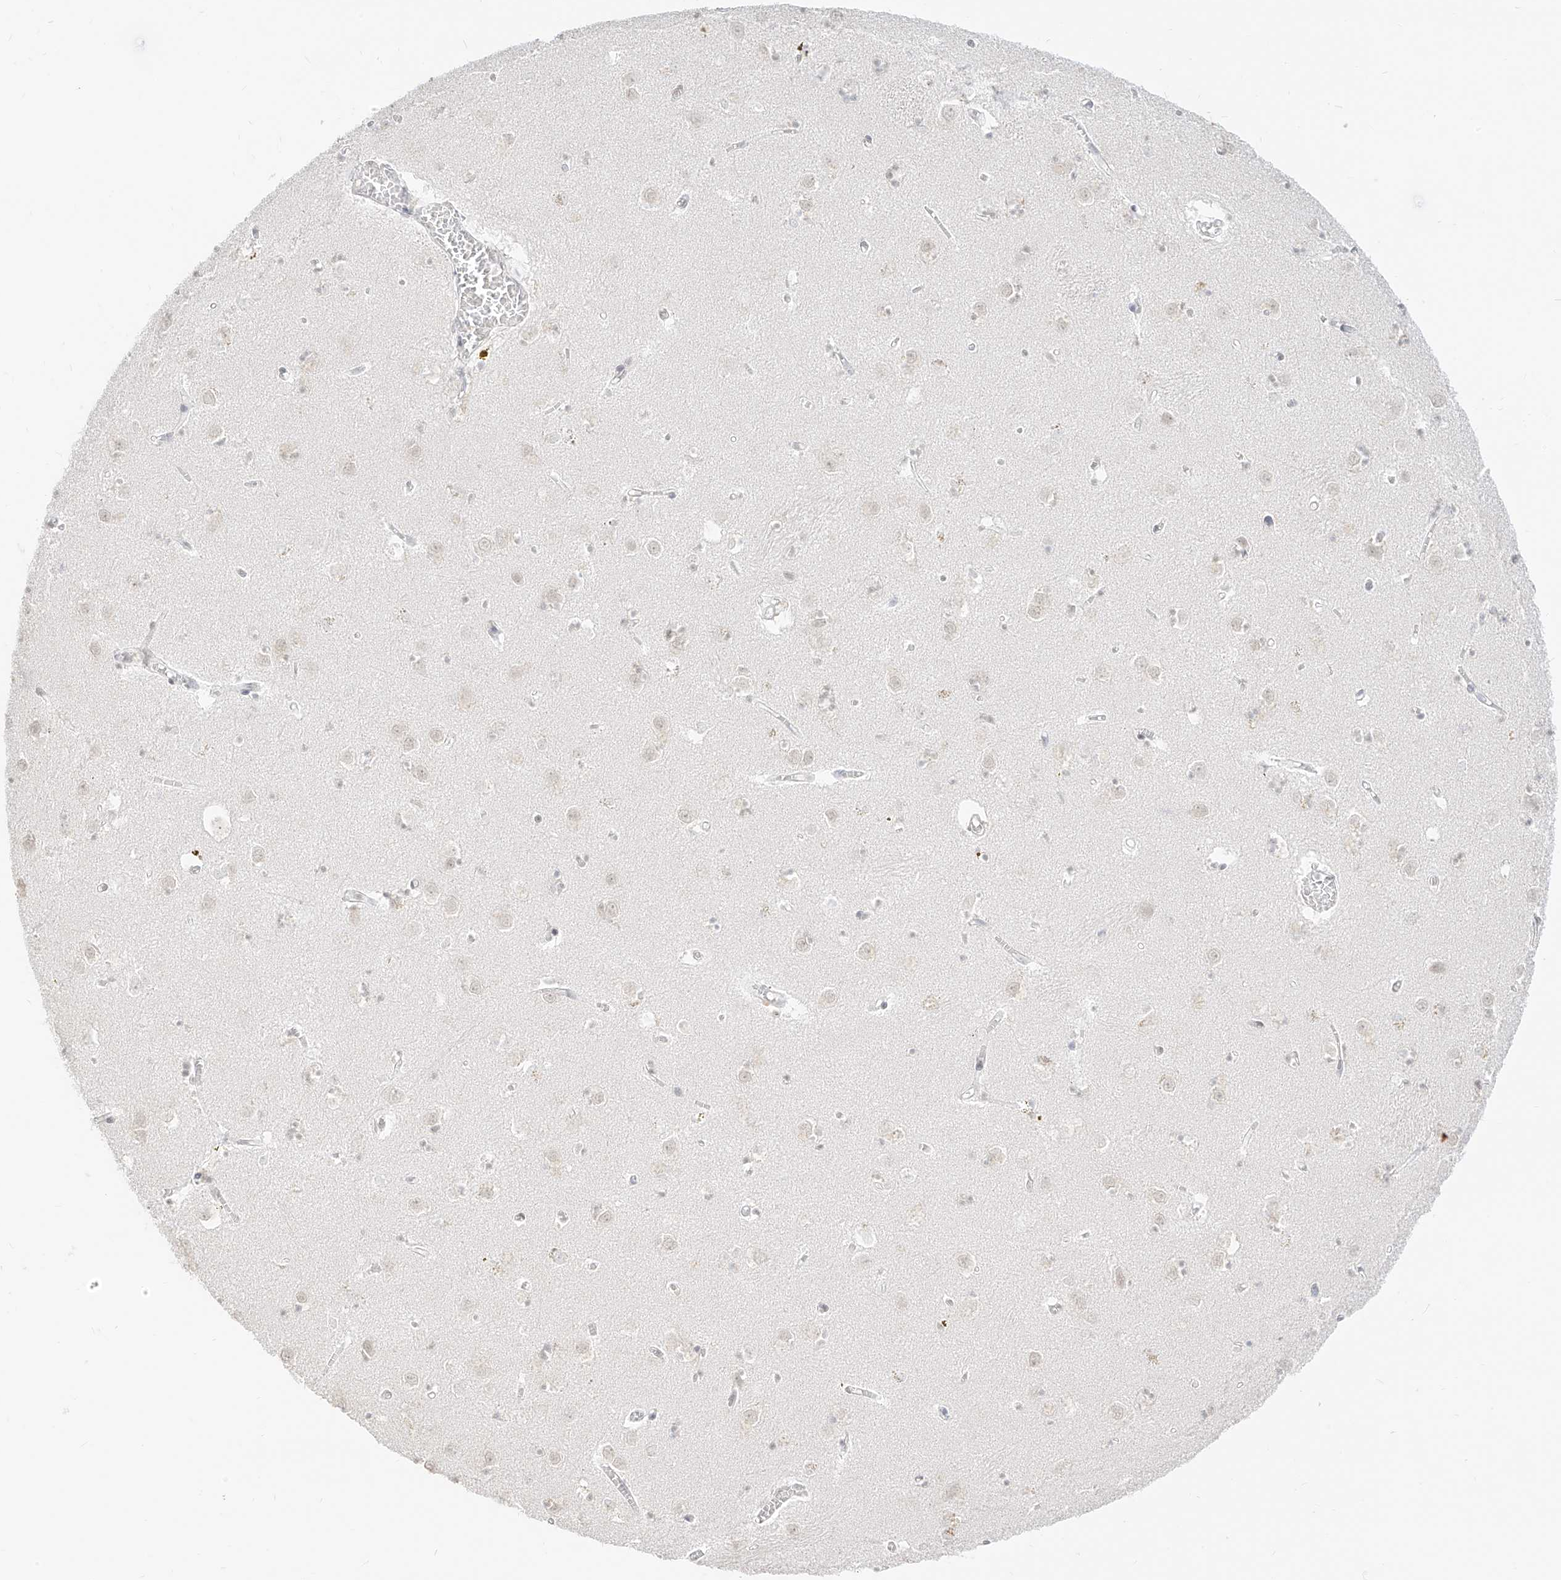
{"staining": {"intensity": "weak", "quantity": "<25%", "location": "nuclear"}, "tissue": "caudate", "cell_type": "Glial cells", "image_type": "normal", "snomed": [{"axis": "morphology", "description": "Normal tissue, NOS"}, {"axis": "topography", "description": "Lateral ventricle wall"}], "caption": "A photomicrograph of caudate stained for a protein exhibits no brown staining in glial cells. (DAB IHC visualized using brightfield microscopy, high magnification).", "gene": "SUPT5H", "patient": {"sex": "male", "age": 70}}